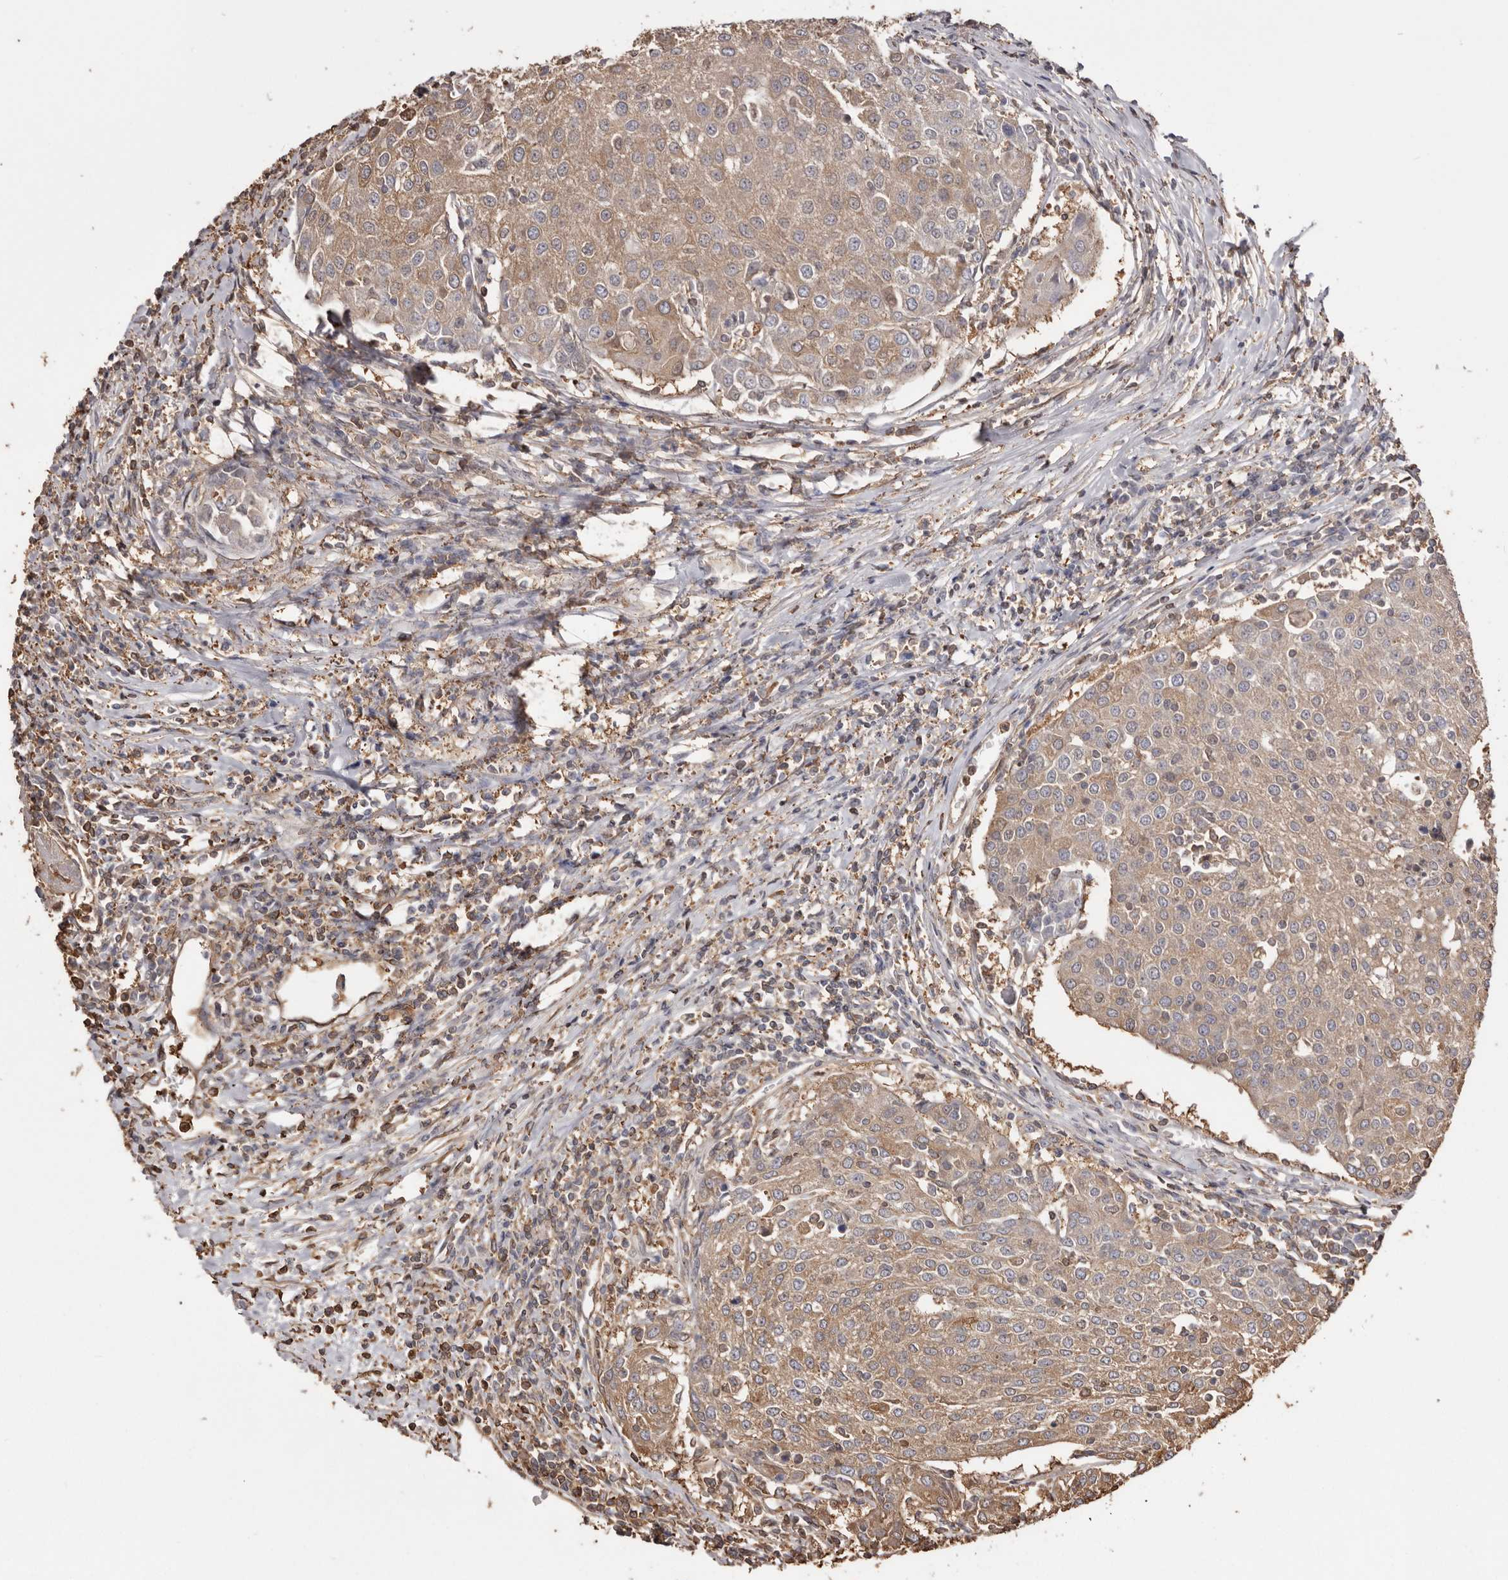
{"staining": {"intensity": "moderate", "quantity": "25%-75%", "location": "cytoplasmic/membranous"}, "tissue": "urothelial cancer", "cell_type": "Tumor cells", "image_type": "cancer", "snomed": [{"axis": "morphology", "description": "Urothelial carcinoma, High grade"}, {"axis": "topography", "description": "Urinary bladder"}], "caption": "High-grade urothelial carcinoma tissue shows moderate cytoplasmic/membranous staining in about 25%-75% of tumor cells", "gene": "PKM", "patient": {"sex": "female", "age": 85}}